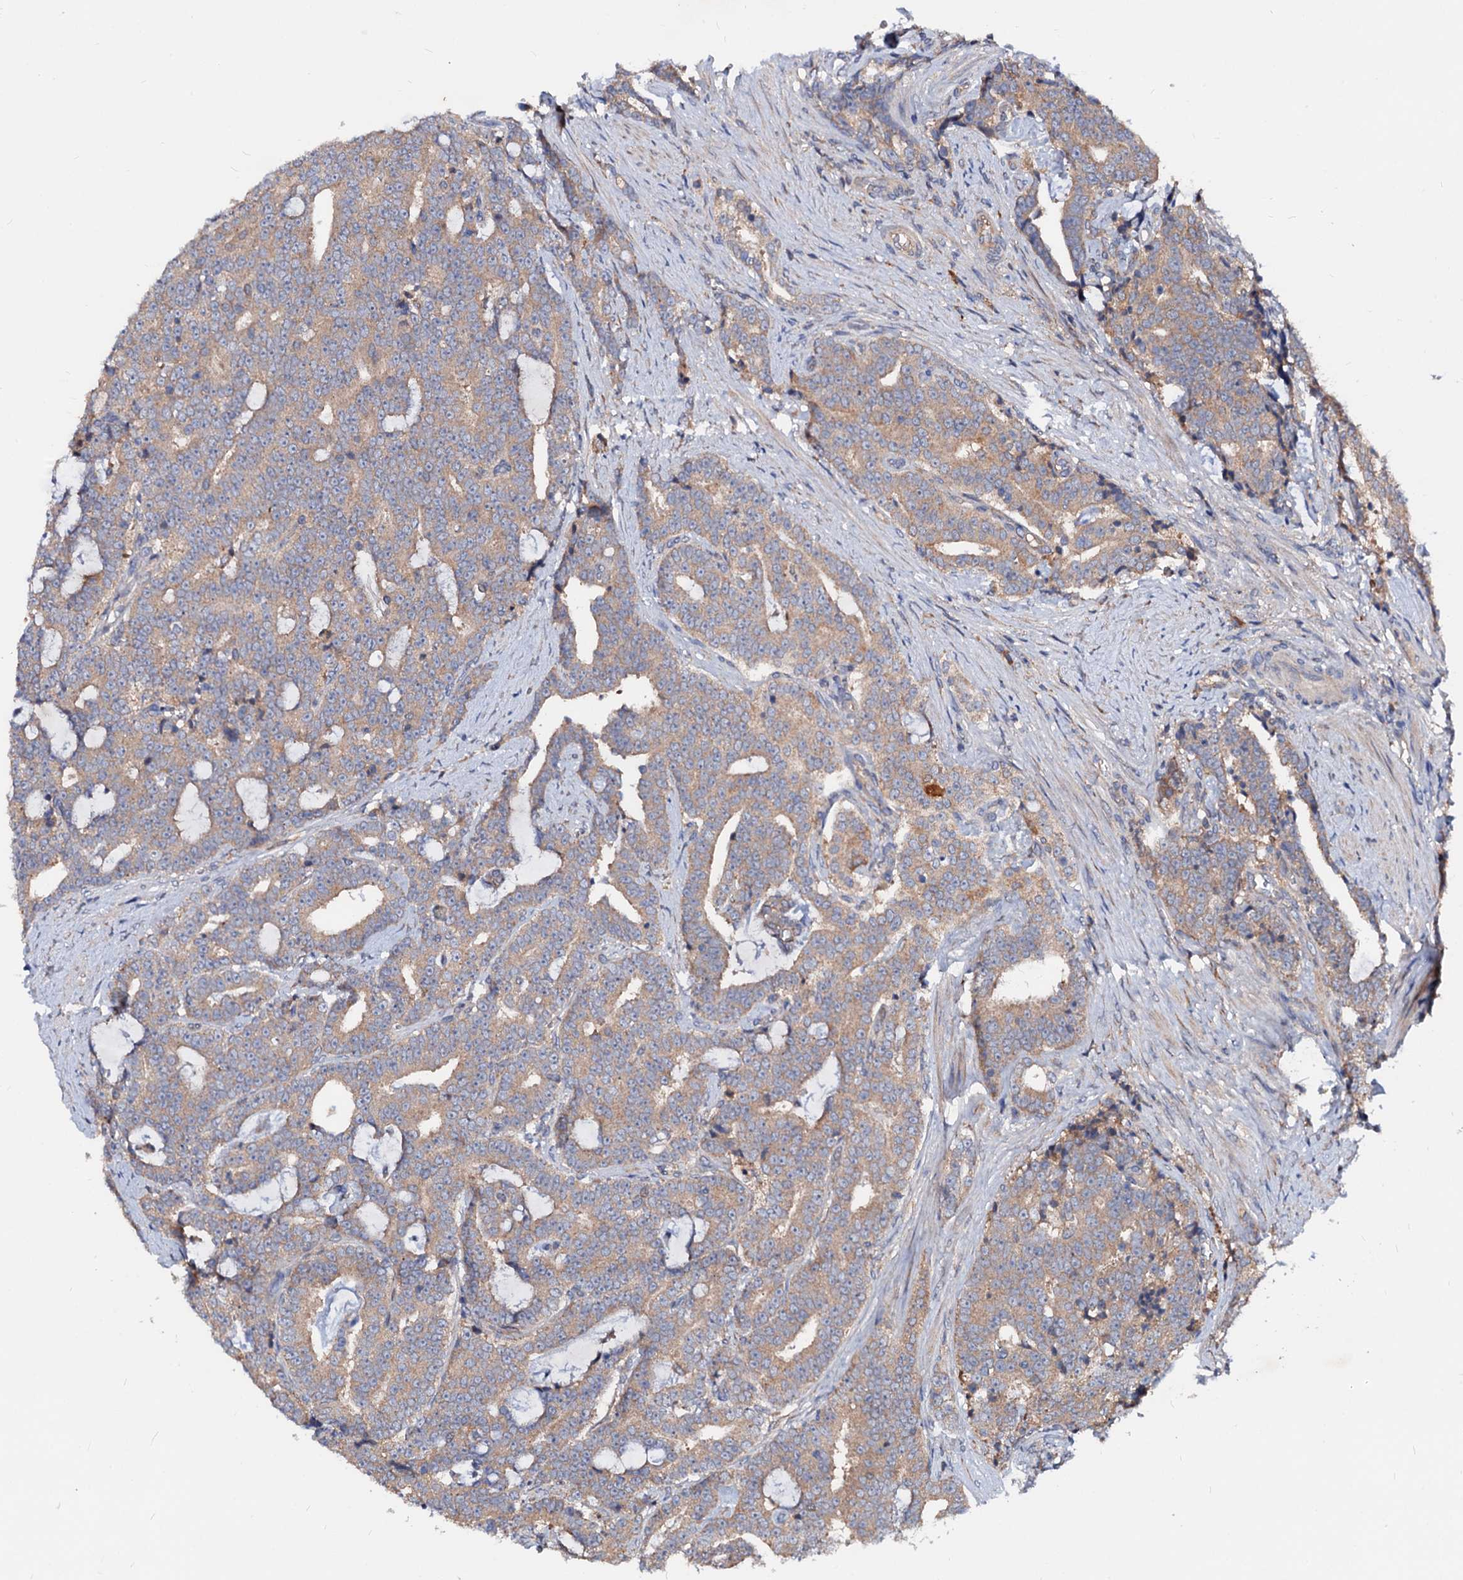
{"staining": {"intensity": "moderate", "quantity": ">75%", "location": "cytoplasmic/membranous"}, "tissue": "prostate cancer", "cell_type": "Tumor cells", "image_type": "cancer", "snomed": [{"axis": "morphology", "description": "Adenocarcinoma, High grade"}, {"axis": "topography", "description": "Prostate and seminal vesicle, NOS"}], "caption": "A medium amount of moderate cytoplasmic/membranous positivity is seen in approximately >75% of tumor cells in high-grade adenocarcinoma (prostate) tissue. The staining is performed using DAB (3,3'-diaminobenzidine) brown chromogen to label protein expression. The nuclei are counter-stained blue using hematoxylin.", "gene": "EXTL1", "patient": {"sex": "male", "age": 67}}